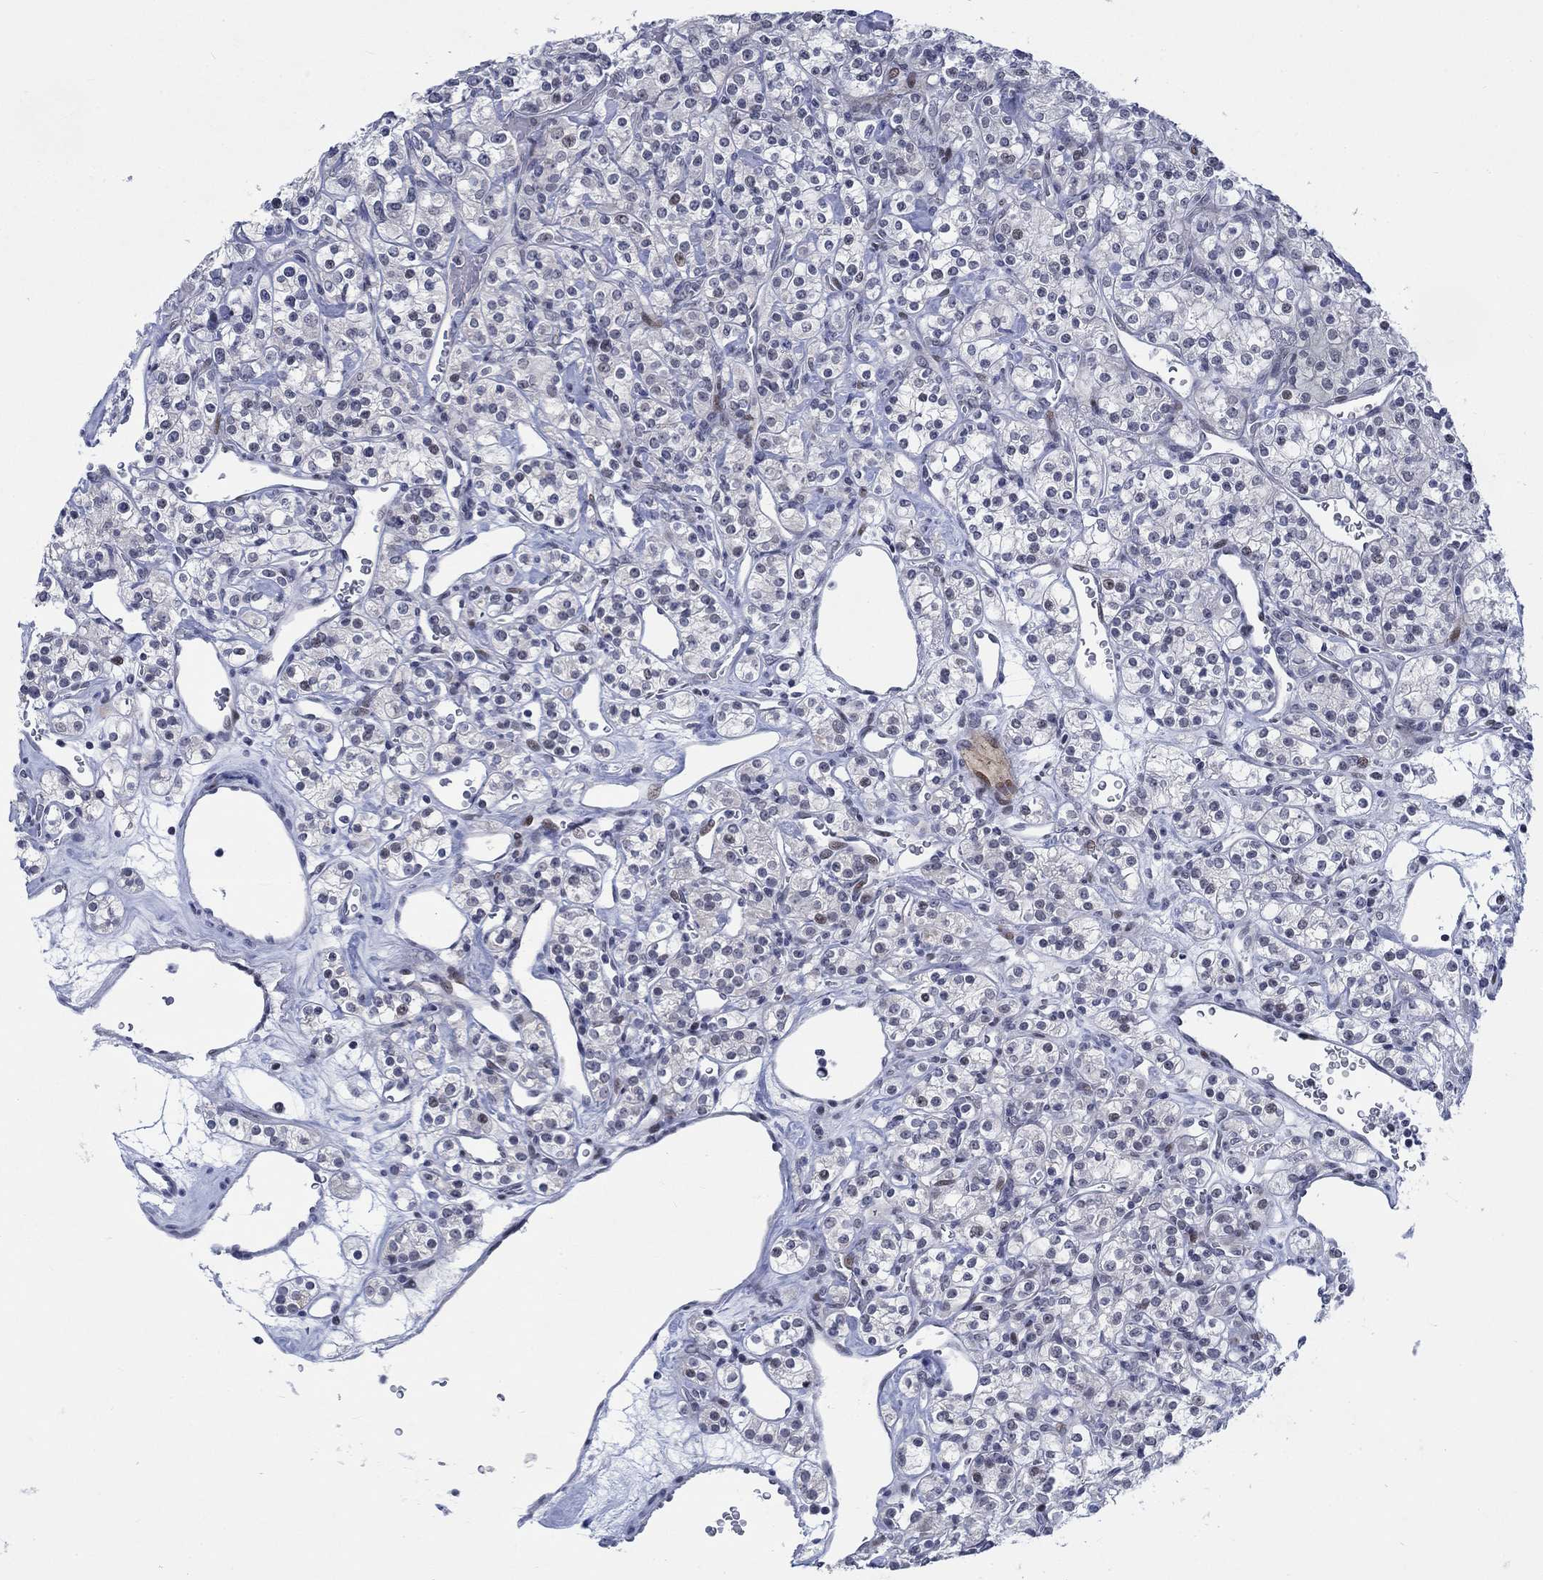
{"staining": {"intensity": "negative", "quantity": "none", "location": "none"}, "tissue": "renal cancer", "cell_type": "Tumor cells", "image_type": "cancer", "snomed": [{"axis": "morphology", "description": "Adenocarcinoma, NOS"}, {"axis": "topography", "description": "Kidney"}], "caption": "High power microscopy histopathology image of an immunohistochemistry image of renal adenocarcinoma, revealing no significant staining in tumor cells.", "gene": "NEU3", "patient": {"sex": "male", "age": 77}}